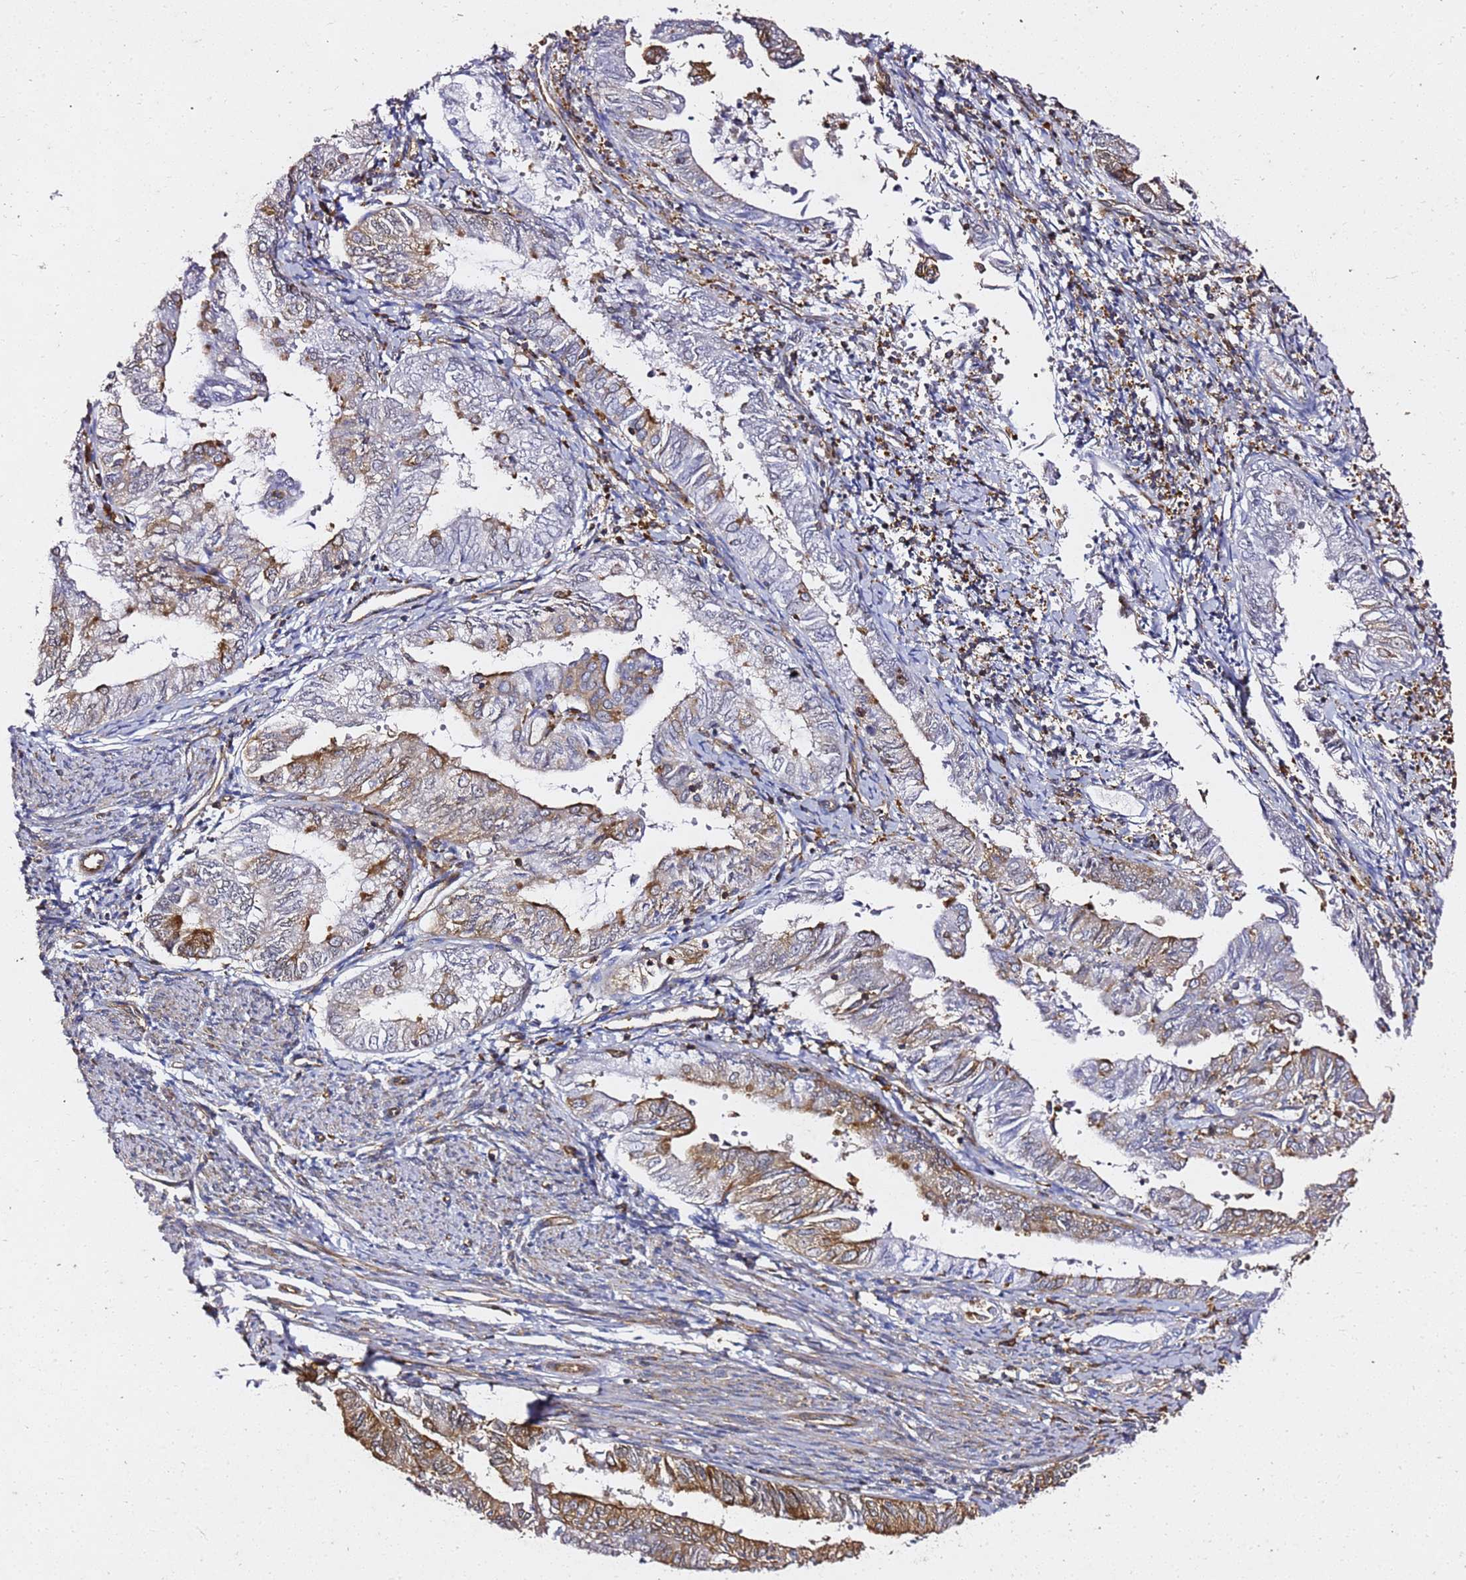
{"staining": {"intensity": "moderate", "quantity": ">75%", "location": "cytoplasmic/membranous"}, "tissue": "endometrial cancer", "cell_type": "Tumor cells", "image_type": "cancer", "snomed": [{"axis": "morphology", "description": "Adenocarcinoma, NOS"}, {"axis": "topography", "description": "Endometrium"}], "caption": "An immunohistochemistry (IHC) image of neoplastic tissue is shown. Protein staining in brown shows moderate cytoplasmic/membranous positivity in endometrial adenocarcinoma within tumor cells.", "gene": "TPST1", "patient": {"sex": "female", "age": 66}}